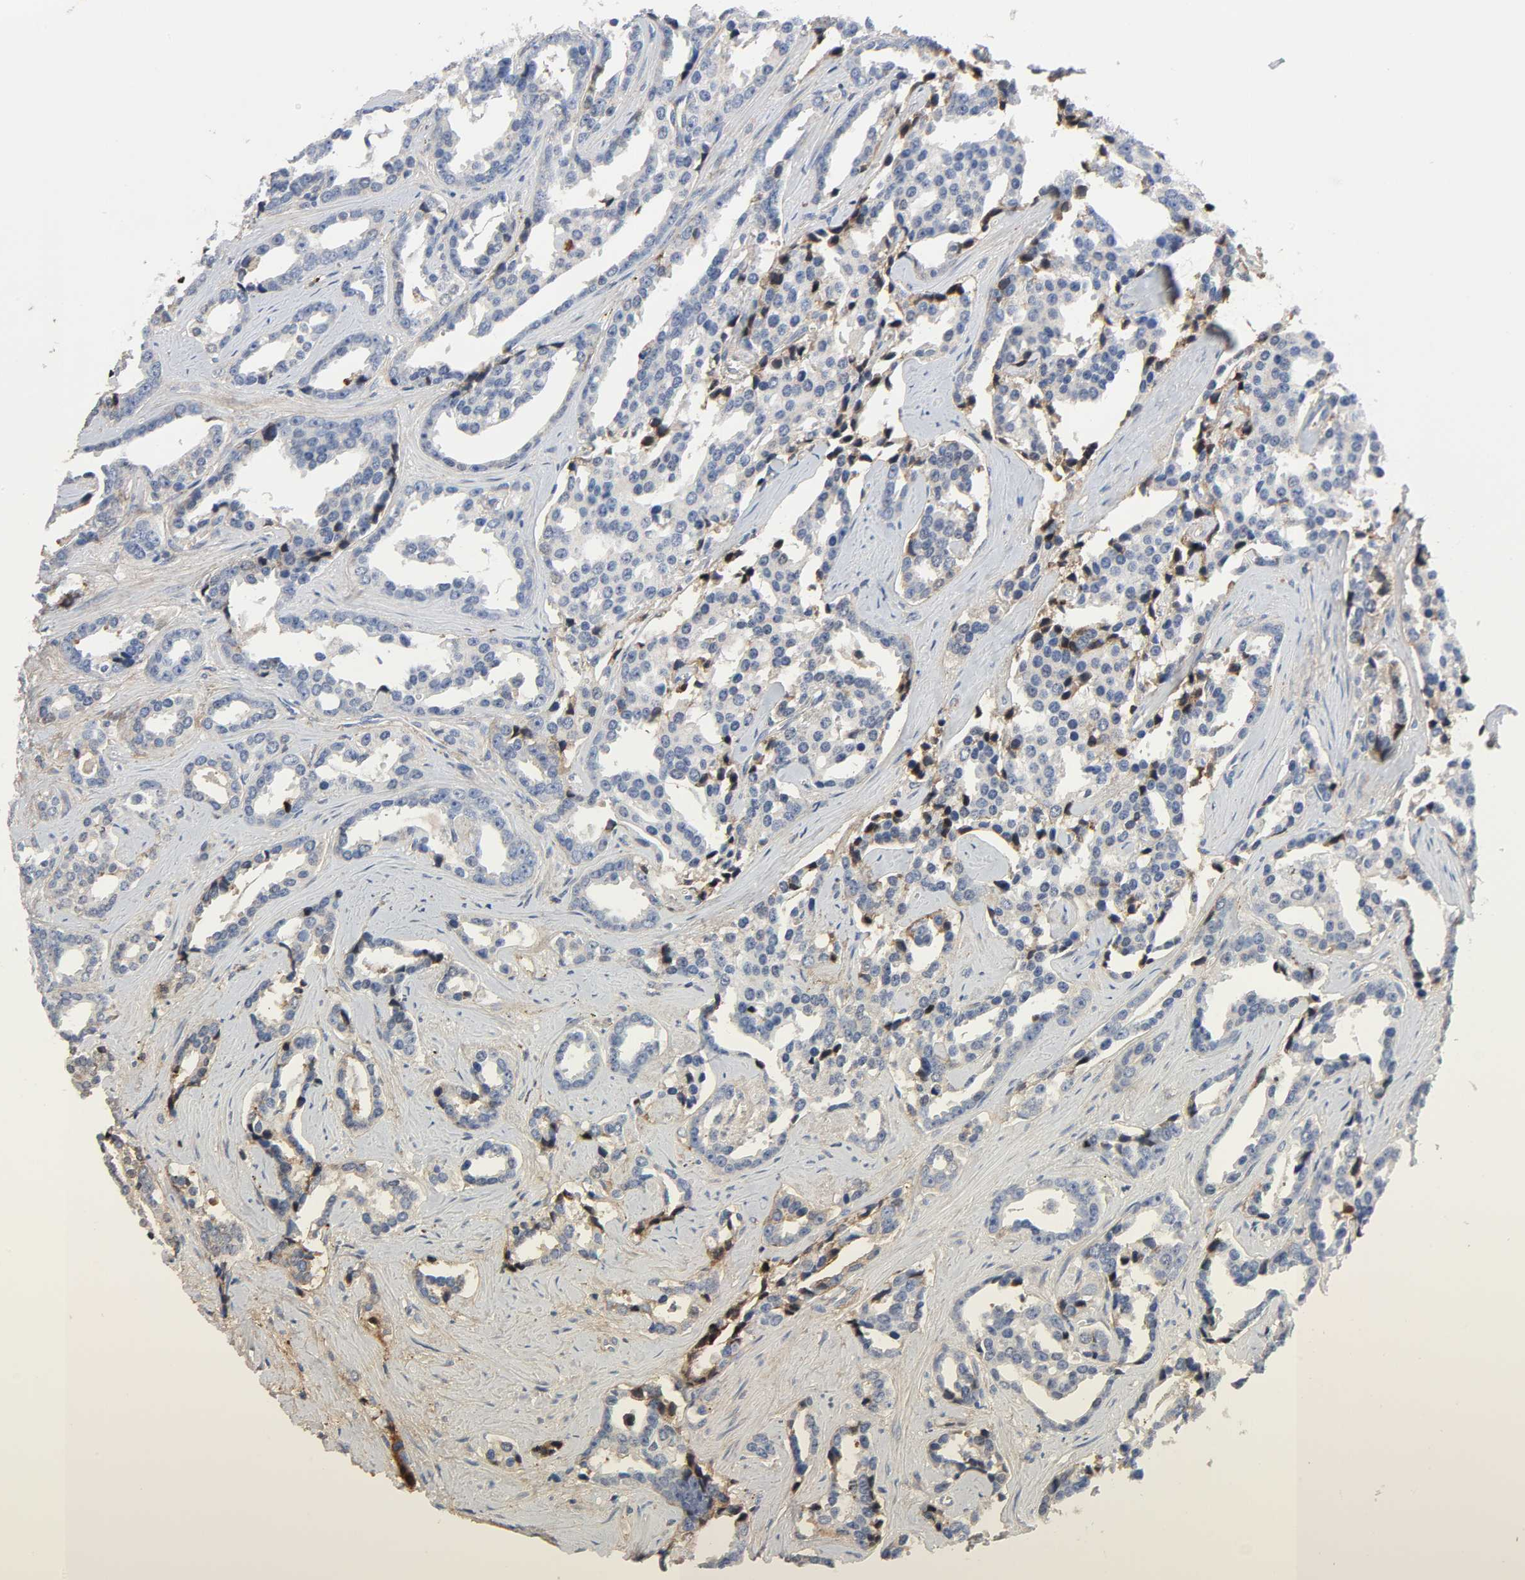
{"staining": {"intensity": "strong", "quantity": "<25%", "location": "cytoplasmic/membranous"}, "tissue": "prostate cancer", "cell_type": "Tumor cells", "image_type": "cancer", "snomed": [{"axis": "morphology", "description": "Adenocarcinoma, High grade"}, {"axis": "topography", "description": "Prostate"}], "caption": "Immunohistochemistry (IHC) (DAB (3,3'-diaminobenzidine)) staining of human adenocarcinoma (high-grade) (prostate) reveals strong cytoplasmic/membranous protein expression in about <25% of tumor cells.", "gene": "C3", "patient": {"sex": "male", "age": 67}}